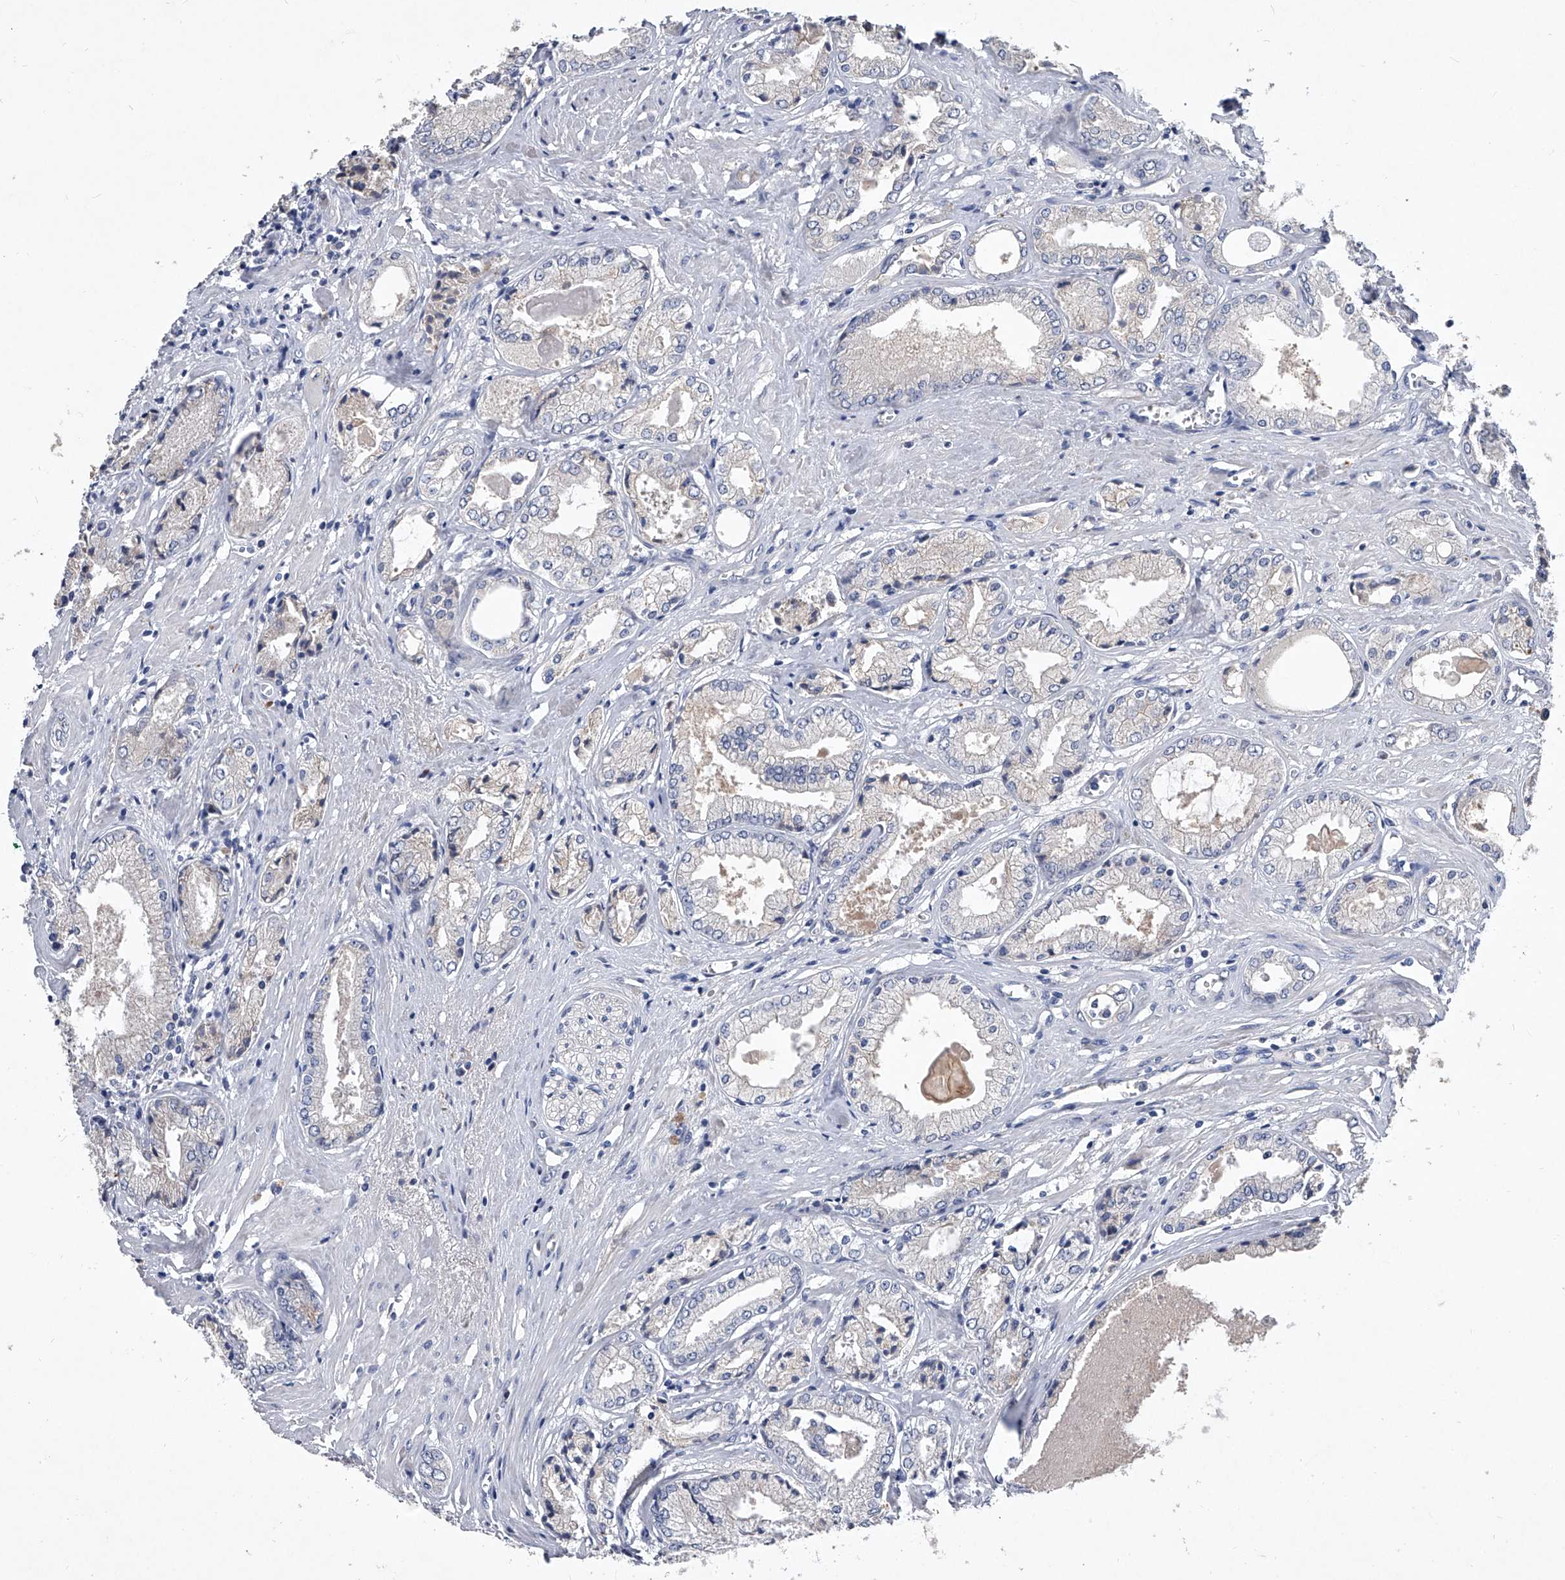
{"staining": {"intensity": "negative", "quantity": "none", "location": "none"}, "tissue": "prostate cancer", "cell_type": "Tumor cells", "image_type": "cancer", "snomed": [{"axis": "morphology", "description": "Adenocarcinoma, Low grade"}, {"axis": "topography", "description": "Prostate"}], "caption": "Immunohistochemistry of human prostate cancer demonstrates no expression in tumor cells. (DAB (3,3'-diaminobenzidine) immunohistochemistry (IHC) visualized using brightfield microscopy, high magnification).", "gene": "C5", "patient": {"sex": "male", "age": 60}}